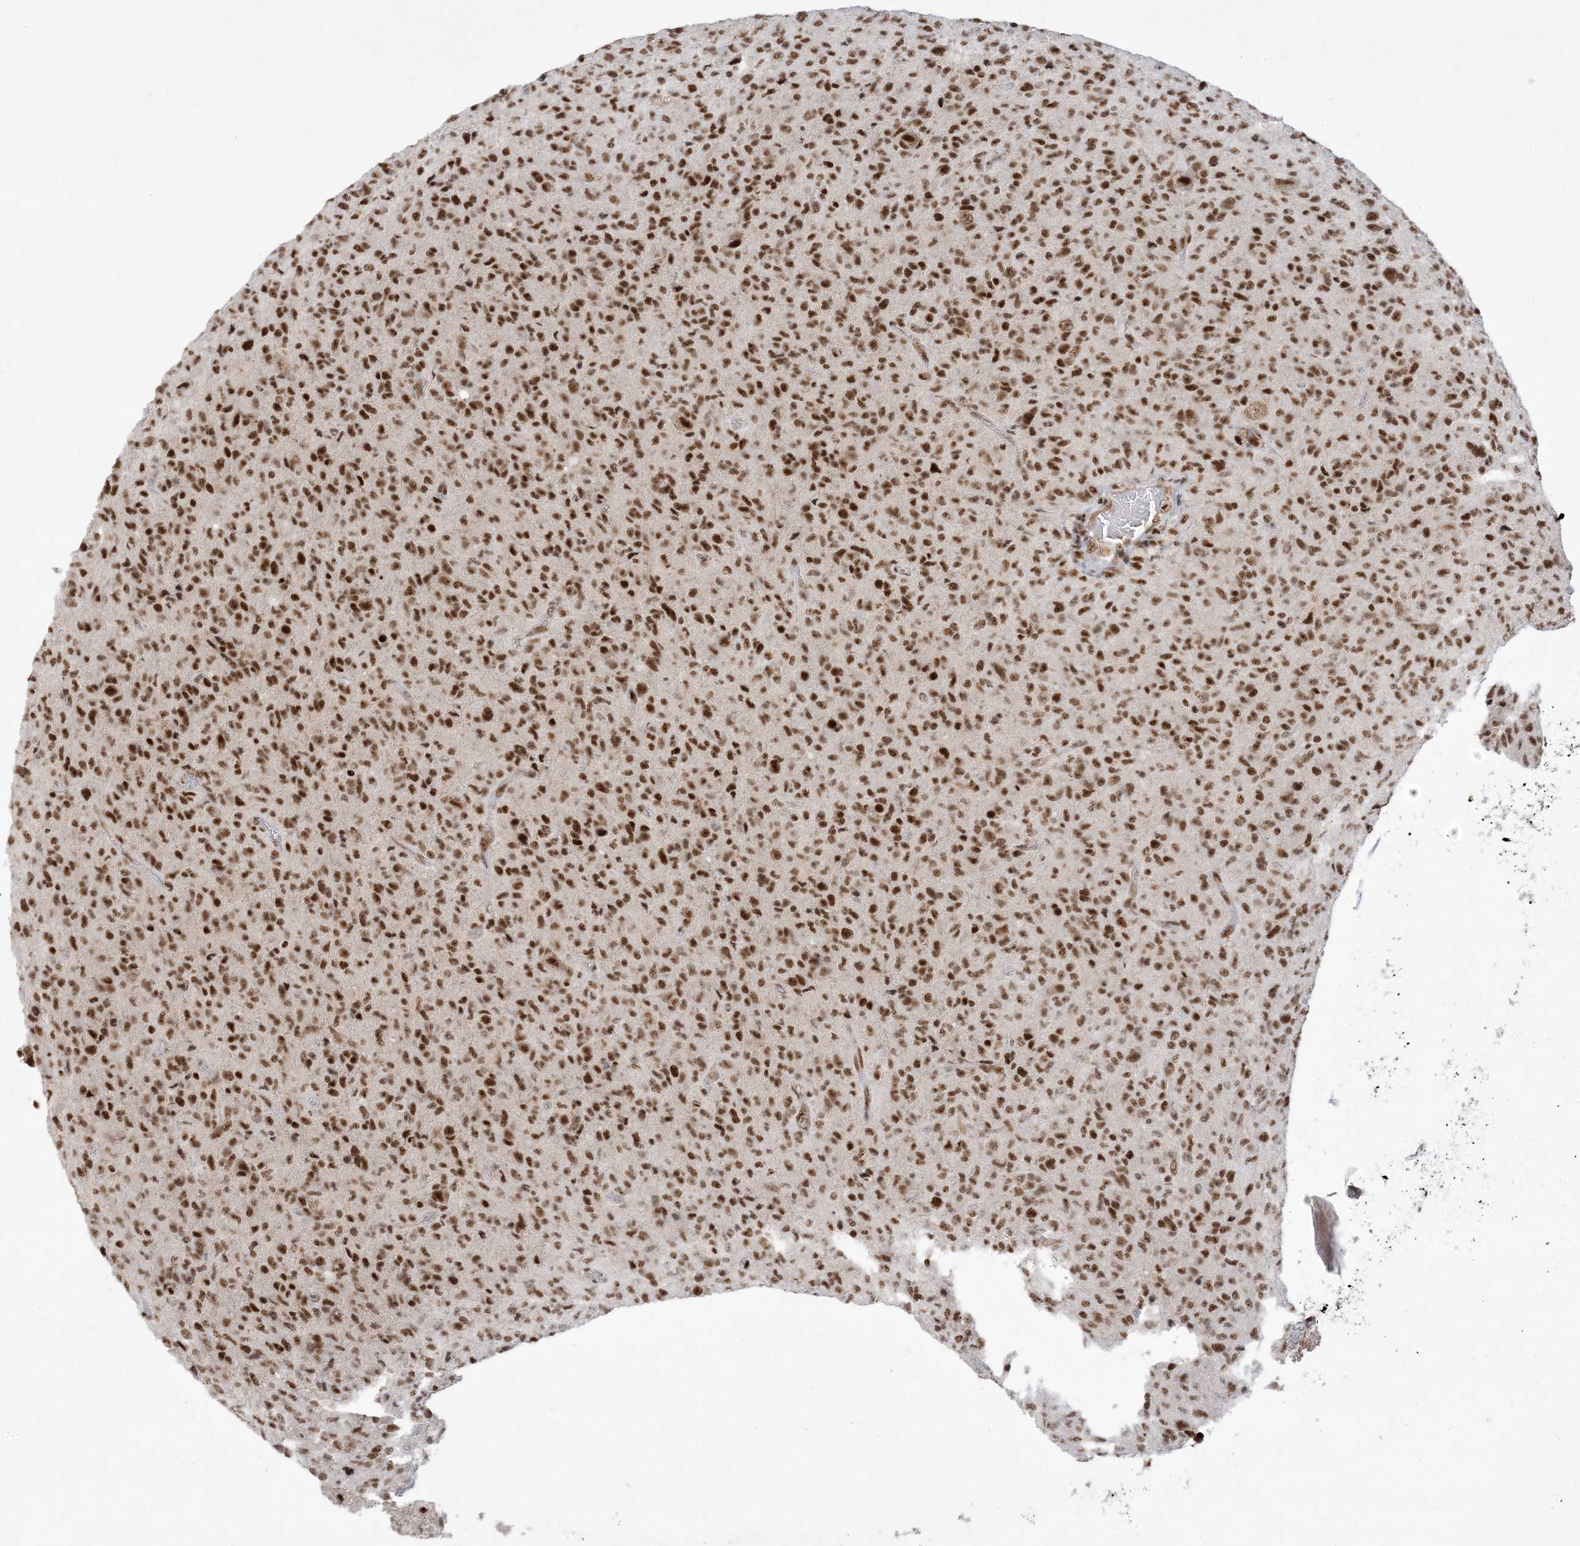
{"staining": {"intensity": "strong", "quantity": ">75%", "location": "nuclear"}, "tissue": "glioma", "cell_type": "Tumor cells", "image_type": "cancer", "snomed": [{"axis": "morphology", "description": "Glioma, malignant, High grade"}, {"axis": "topography", "description": "Brain"}], "caption": "Brown immunohistochemical staining in malignant glioma (high-grade) reveals strong nuclear staining in about >75% of tumor cells.", "gene": "PPIL2", "patient": {"sex": "female", "age": 57}}